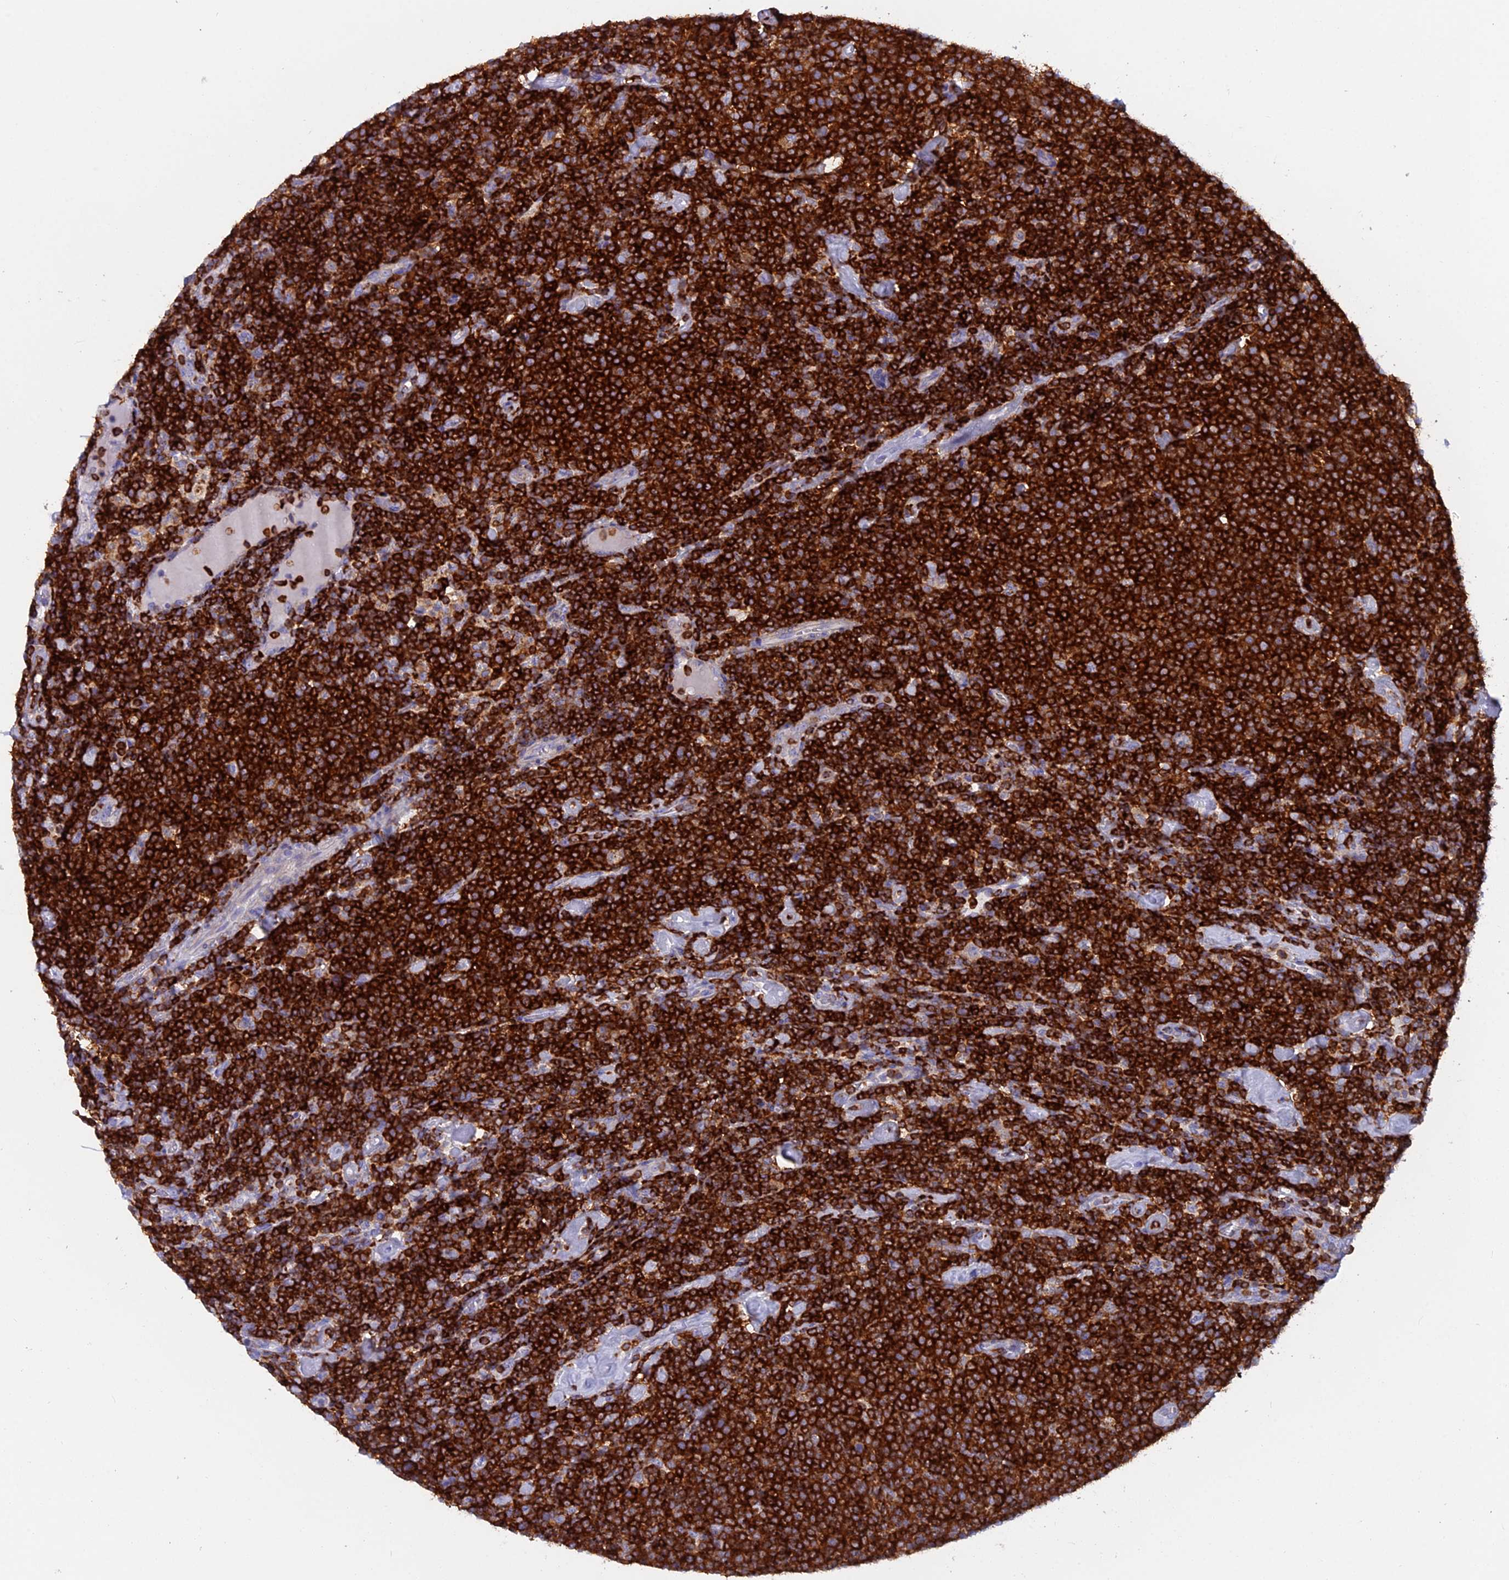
{"staining": {"intensity": "strong", "quantity": ">75%", "location": "cytoplasmic/membranous"}, "tissue": "lymphoma", "cell_type": "Tumor cells", "image_type": "cancer", "snomed": [{"axis": "morphology", "description": "Malignant lymphoma, non-Hodgkin's type, High grade"}, {"axis": "topography", "description": "Lymph node"}], "caption": "Immunohistochemical staining of human malignant lymphoma, non-Hodgkin's type (high-grade) exhibits high levels of strong cytoplasmic/membranous staining in about >75% of tumor cells. The staining is performed using DAB brown chromogen to label protein expression. The nuclei are counter-stained blue using hematoxylin.", "gene": "ABI3BP", "patient": {"sex": "male", "age": 61}}